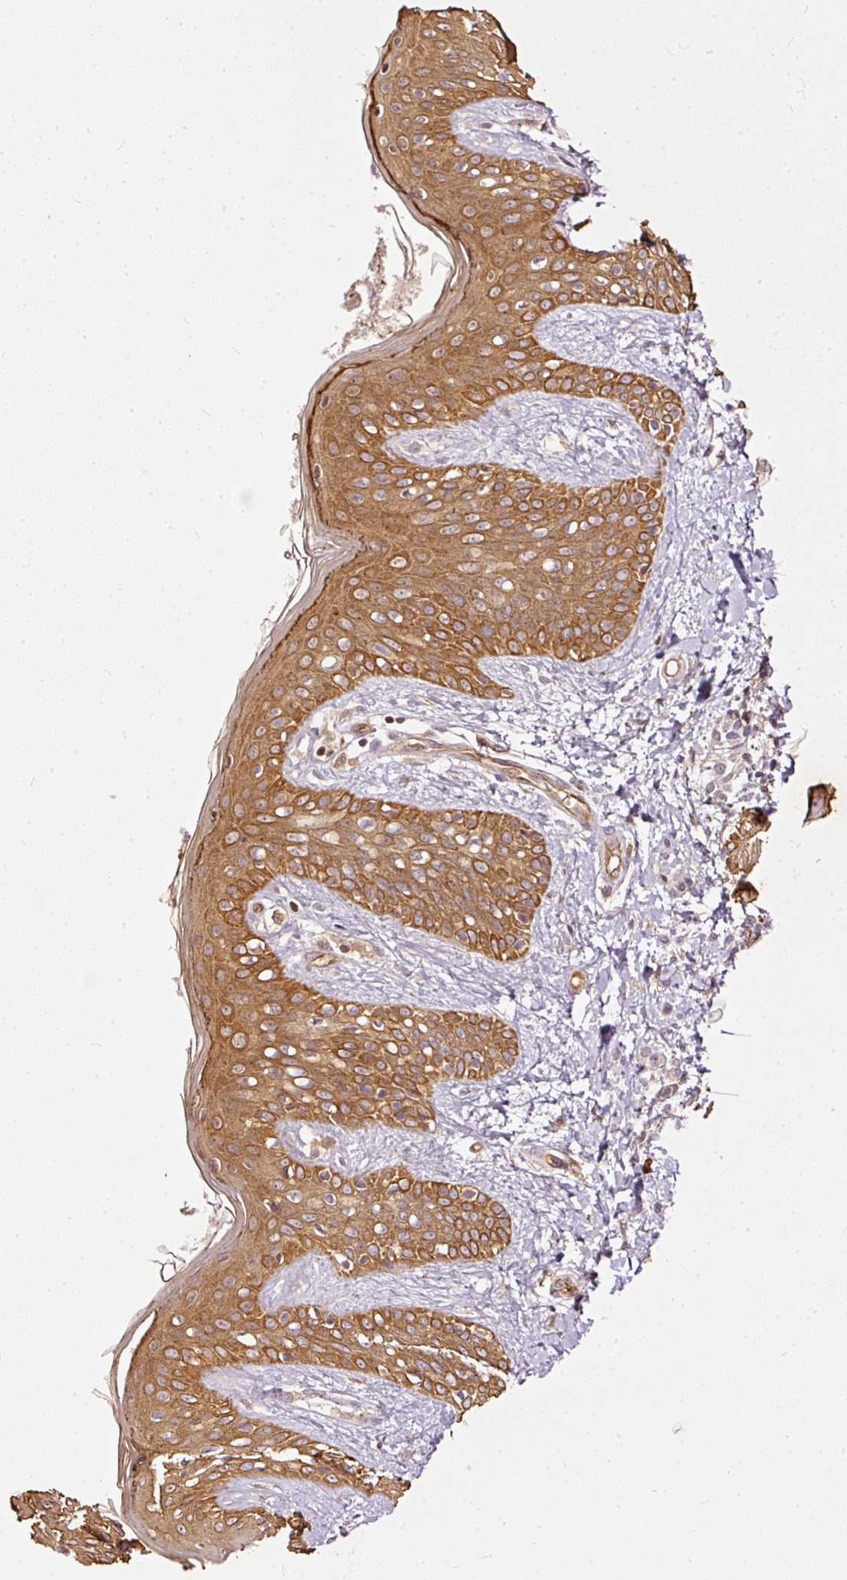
{"staining": {"intensity": "moderate", "quantity": "25%-75%", "location": "cytoplasmic/membranous"}, "tissue": "skin", "cell_type": "Fibroblasts", "image_type": "normal", "snomed": [{"axis": "morphology", "description": "Normal tissue, NOS"}, {"axis": "topography", "description": "Skin"}], "caption": "Immunohistochemistry (IHC) of unremarkable human skin displays medium levels of moderate cytoplasmic/membranous positivity in about 25%-75% of fibroblasts.", "gene": "MIF4GD", "patient": {"sex": "male", "age": 16}}